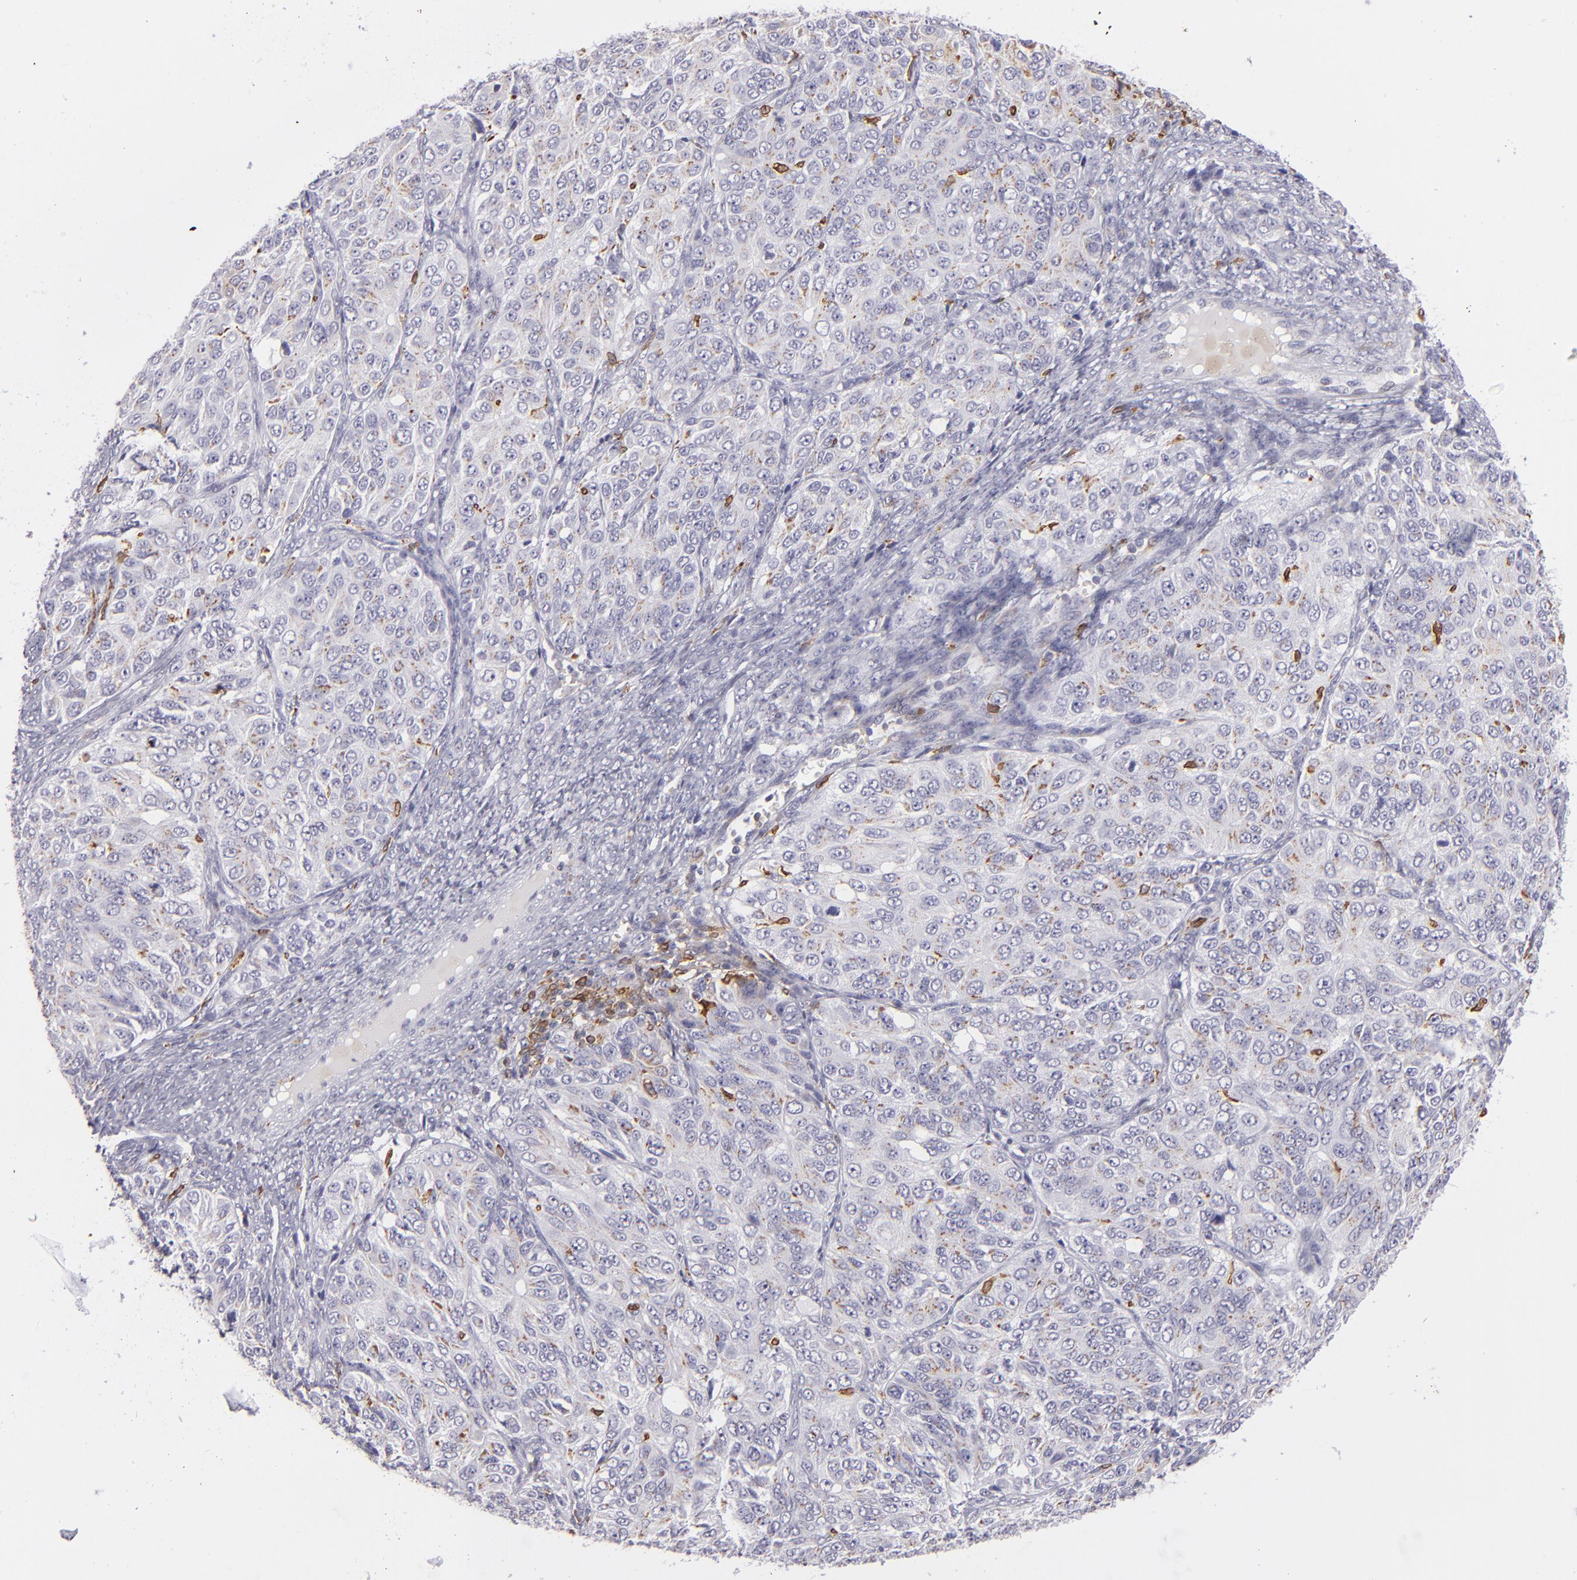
{"staining": {"intensity": "negative", "quantity": "none", "location": "none"}, "tissue": "ovarian cancer", "cell_type": "Tumor cells", "image_type": "cancer", "snomed": [{"axis": "morphology", "description": "Carcinoma, endometroid"}, {"axis": "topography", "description": "Ovary"}], "caption": "IHC image of human ovarian cancer stained for a protein (brown), which reveals no staining in tumor cells.", "gene": "CD74", "patient": {"sex": "female", "age": 51}}